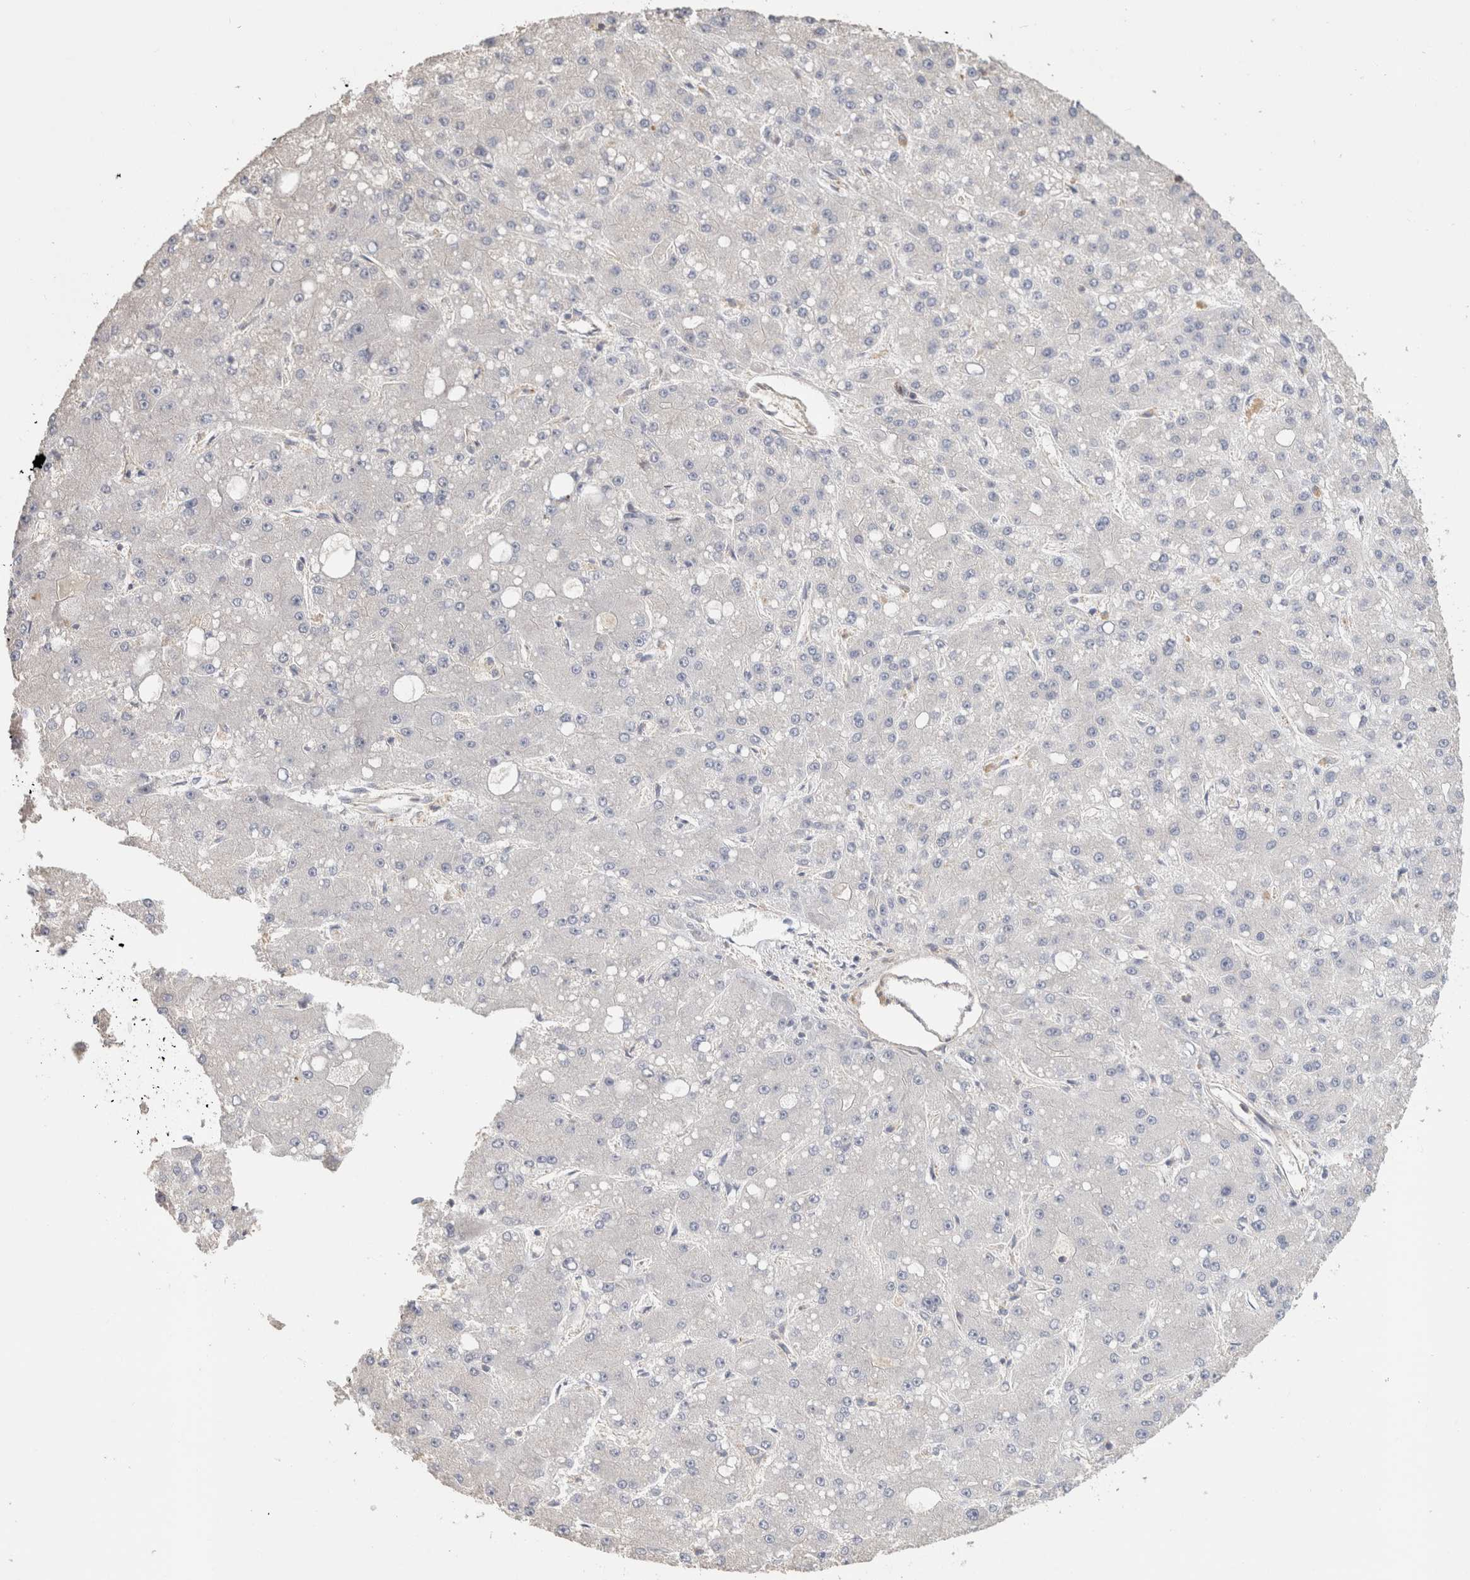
{"staining": {"intensity": "negative", "quantity": "none", "location": "none"}, "tissue": "liver cancer", "cell_type": "Tumor cells", "image_type": "cancer", "snomed": [{"axis": "morphology", "description": "Carcinoma, Hepatocellular, NOS"}, {"axis": "topography", "description": "Liver"}], "caption": "This is an immunohistochemistry histopathology image of human hepatocellular carcinoma (liver). There is no positivity in tumor cells.", "gene": "CFAP418", "patient": {"sex": "male", "age": 67}}